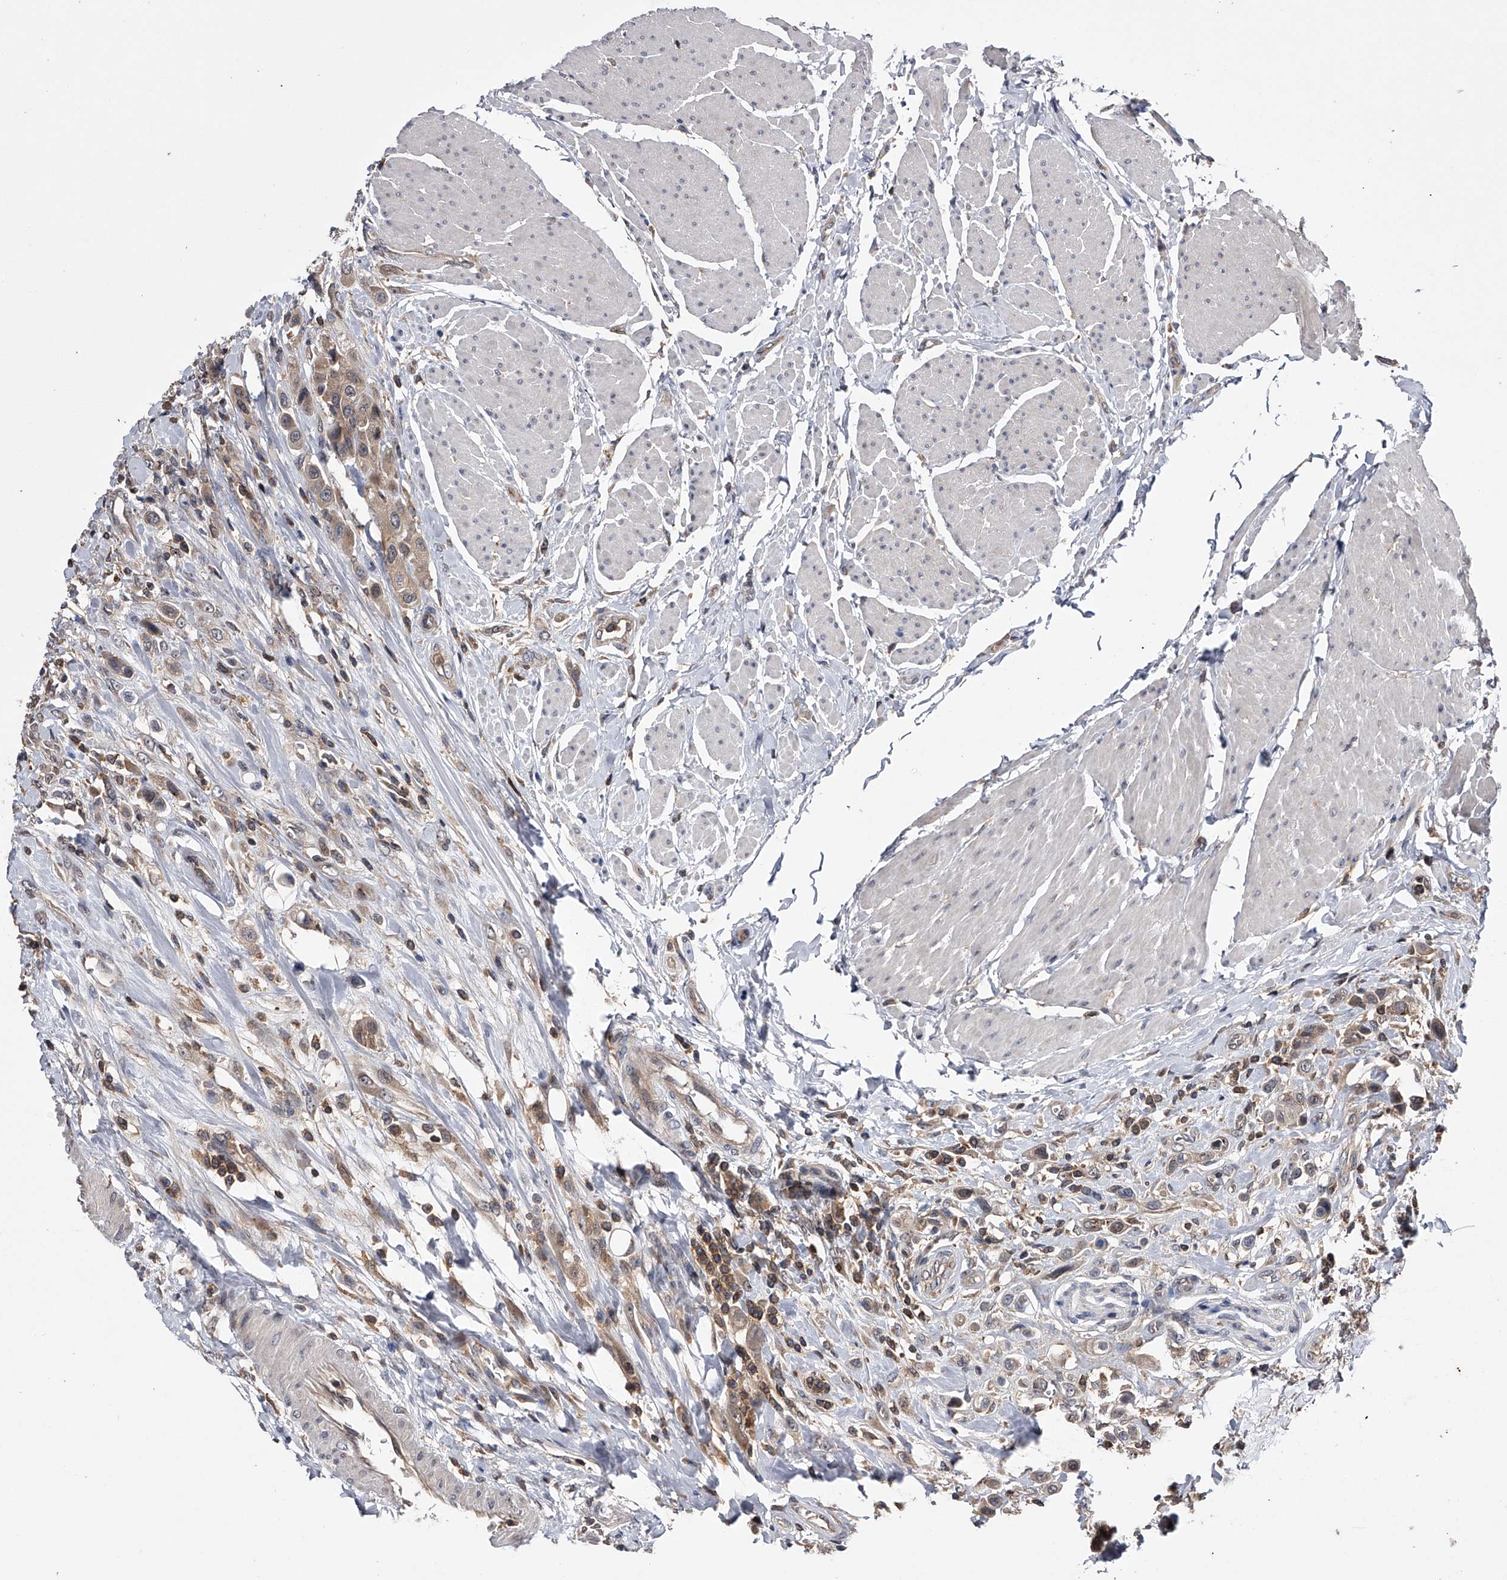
{"staining": {"intensity": "weak", "quantity": "25%-75%", "location": "cytoplasmic/membranous"}, "tissue": "urothelial cancer", "cell_type": "Tumor cells", "image_type": "cancer", "snomed": [{"axis": "morphology", "description": "Urothelial carcinoma, High grade"}, {"axis": "topography", "description": "Urinary bladder"}], "caption": "Urothelial cancer stained with a brown dye displays weak cytoplasmic/membranous positive positivity in approximately 25%-75% of tumor cells.", "gene": "PAN3", "patient": {"sex": "male", "age": 50}}